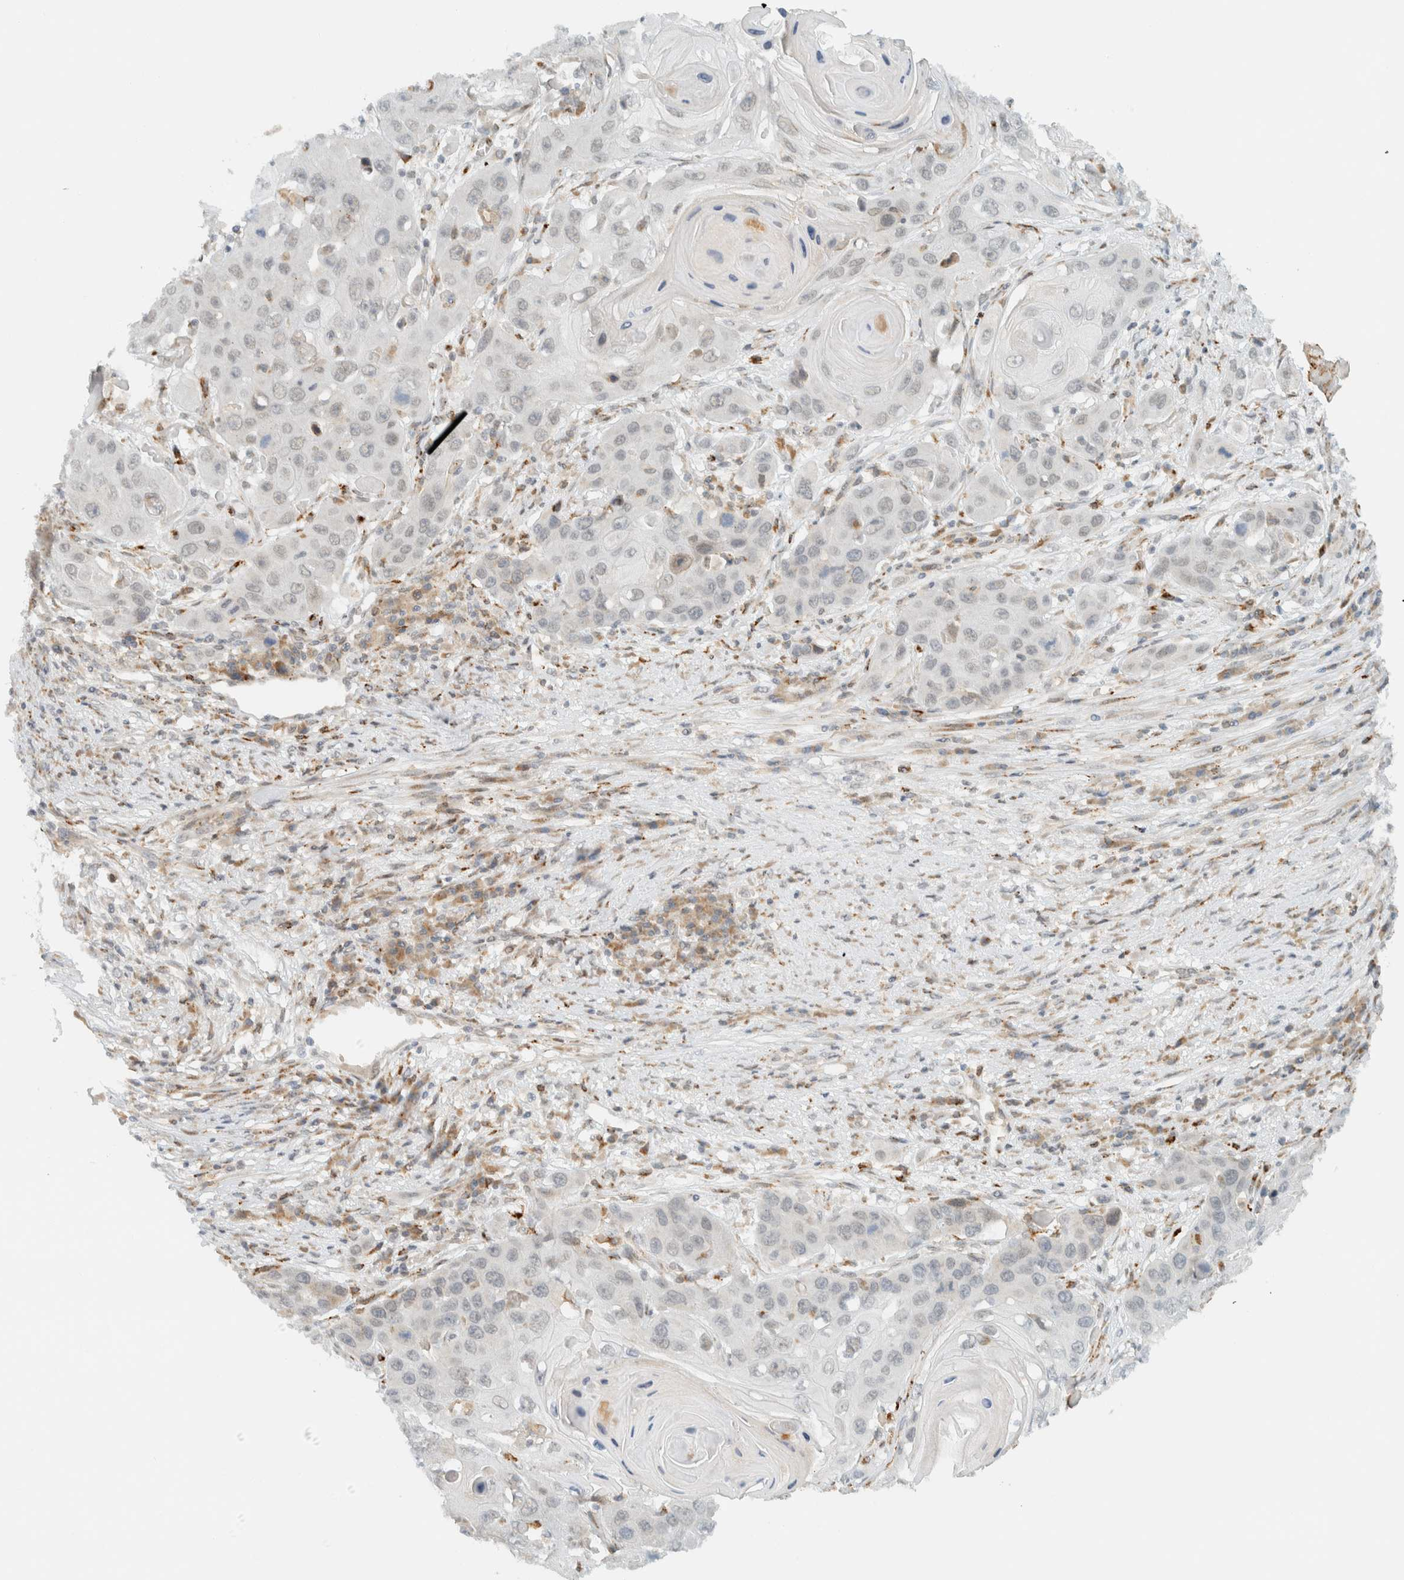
{"staining": {"intensity": "weak", "quantity": "<25%", "location": "nuclear"}, "tissue": "skin cancer", "cell_type": "Tumor cells", "image_type": "cancer", "snomed": [{"axis": "morphology", "description": "Squamous cell carcinoma, NOS"}, {"axis": "topography", "description": "Skin"}], "caption": "Immunohistochemistry (IHC) photomicrograph of neoplastic tissue: human skin squamous cell carcinoma stained with DAB demonstrates no significant protein expression in tumor cells. (Brightfield microscopy of DAB IHC at high magnification).", "gene": "ITPRID1", "patient": {"sex": "male", "age": 55}}